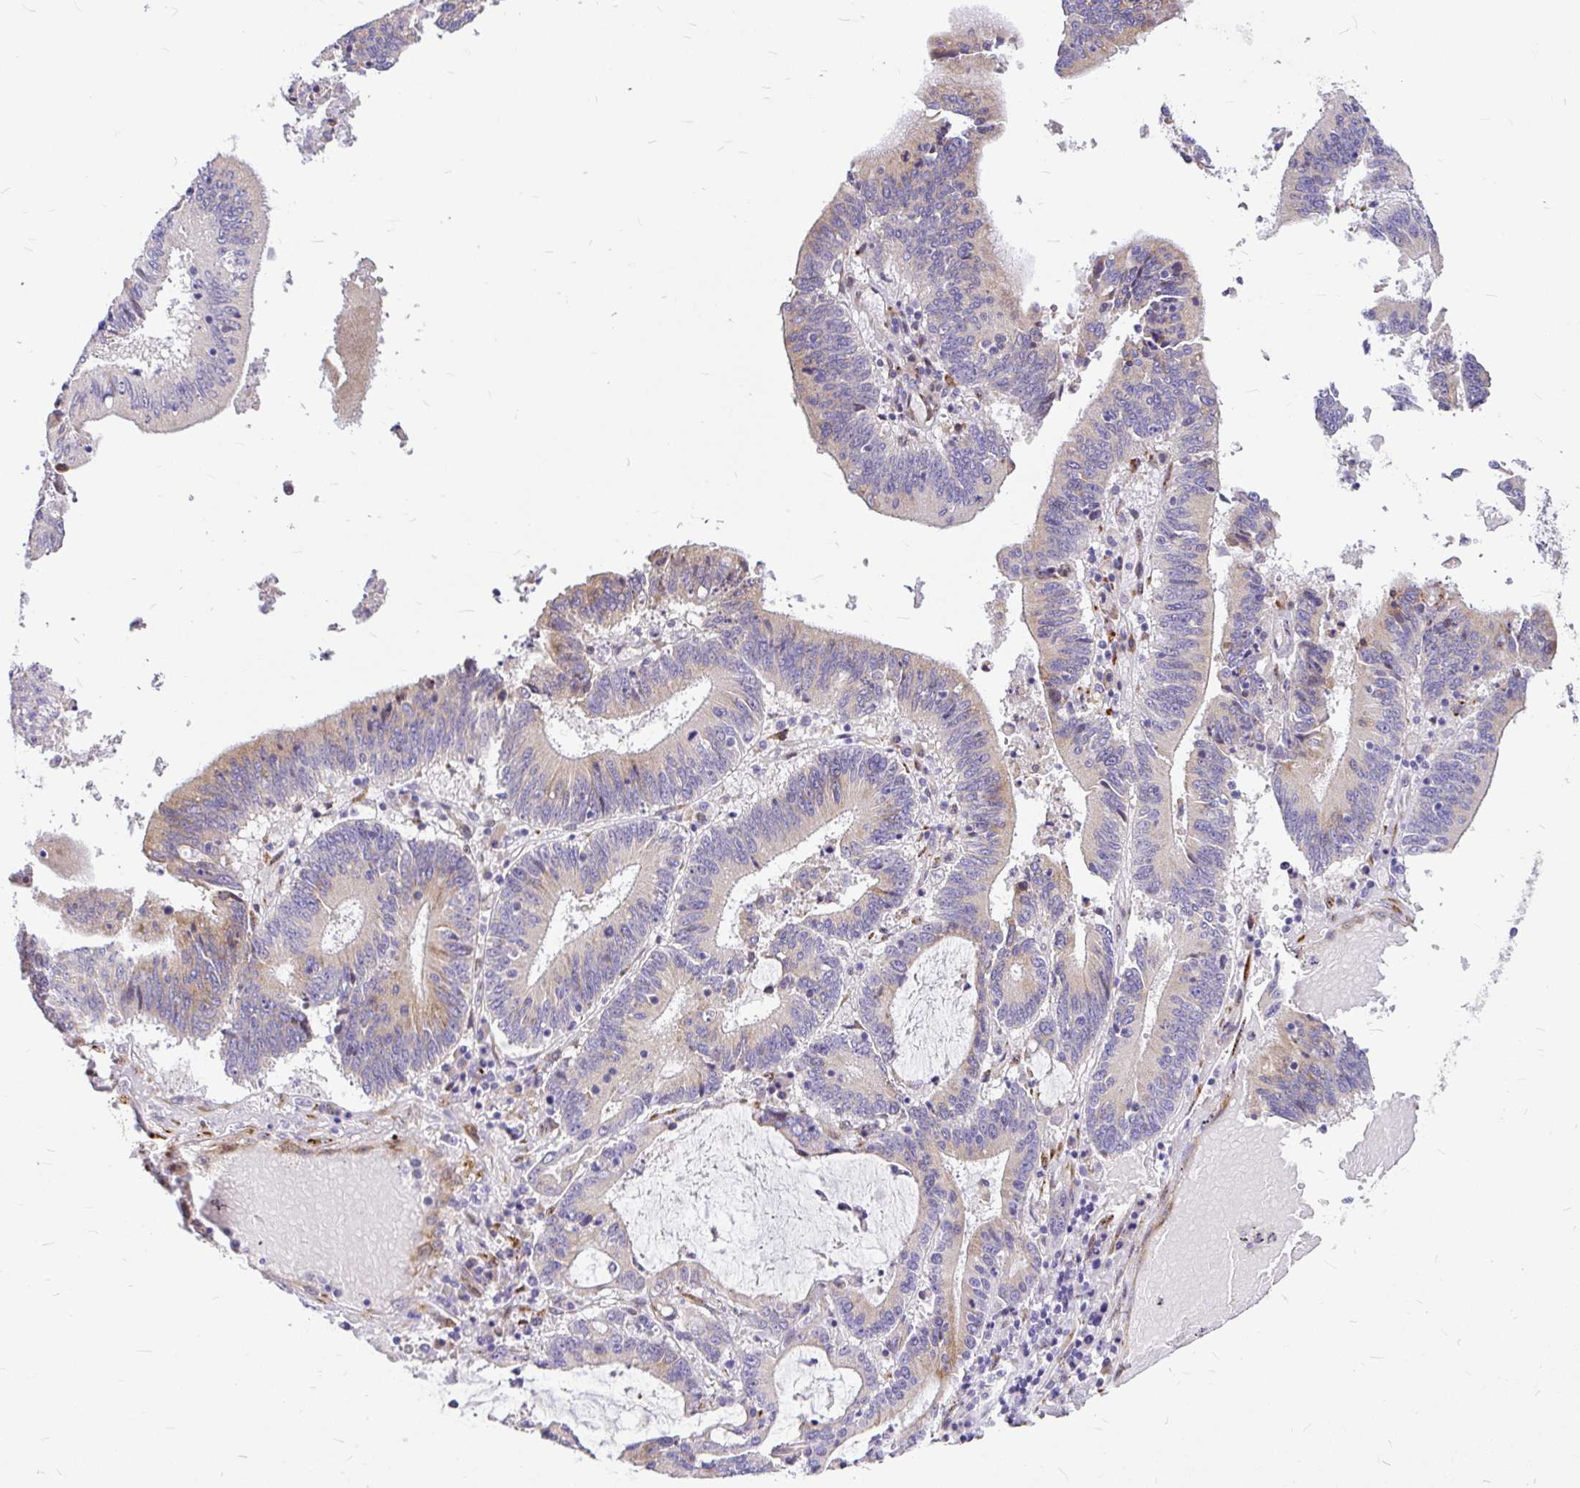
{"staining": {"intensity": "weak", "quantity": "<25%", "location": "cytoplasmic/membranous"}, "tissue": "stomach cancer", "cell_type": "Tumor cells", "image_type": "cancer", "snomed": [{"axis": "morphology", "description": "Adenocarcinoma, NOS"}, {"axis": "topography", "description": "Stomach, upper"}], "caption": "Immunohistochemical staining of stomach adenocarcinoma displays no significant expression in tumor cells. Nuclei are stained in blue.", "gene": "GABBR2", "patient": {"sex": "male", "age": 68}}